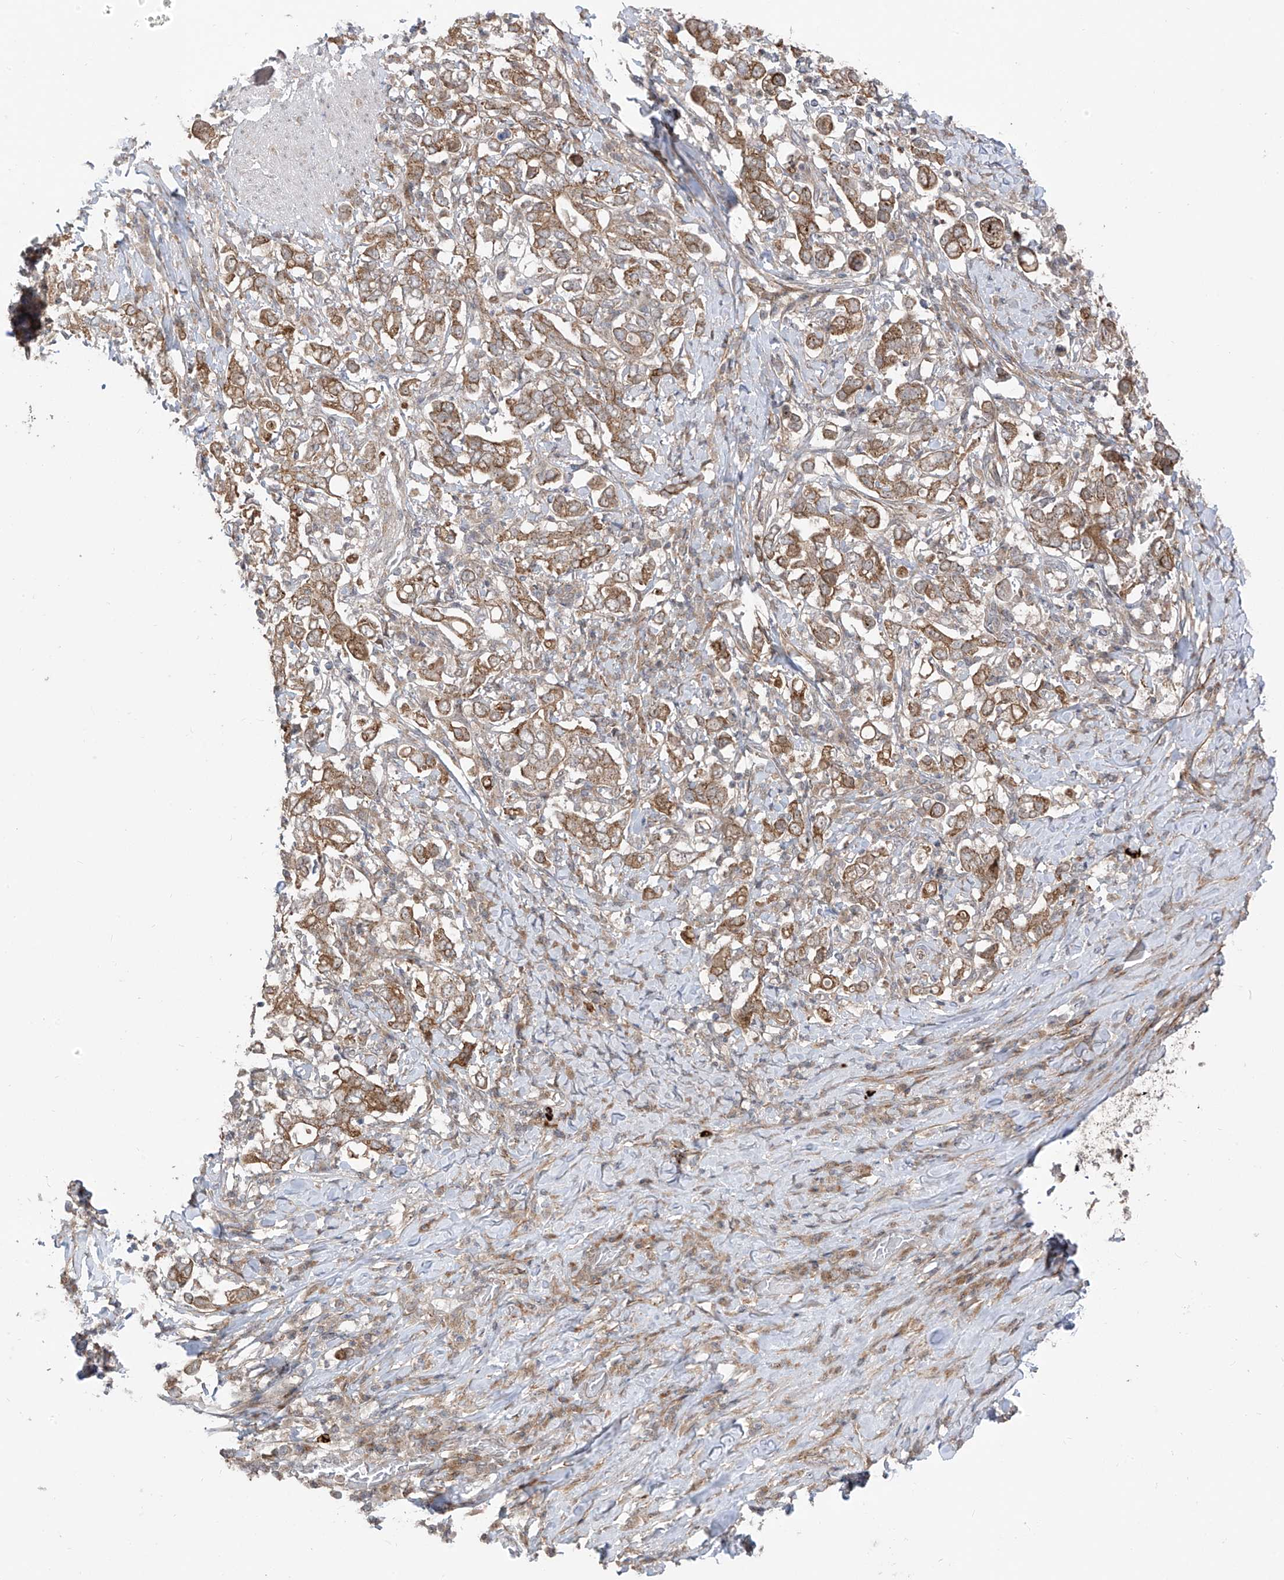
{"staining": {"intensity": "moderate", "quantity": ">75%", "location": "cytoplasmic/membranous"}, "tissue": "stomach cancer", "cell_type": "Tumor cells", "image_type": "cancer", "snomed": [{"axis": "morphology", "description": "Adenocarcinoma, NOS"}, {"axis": "topography", "description": "Stomach, upper"}], "caption": "Protein expression analysis of human stomach cancer reveals moderate cytoplasmic/membranous expression in about >75% of tumor cells.", "gene": "PDE11A", "patient": {"sex": "male", "age": 62}}